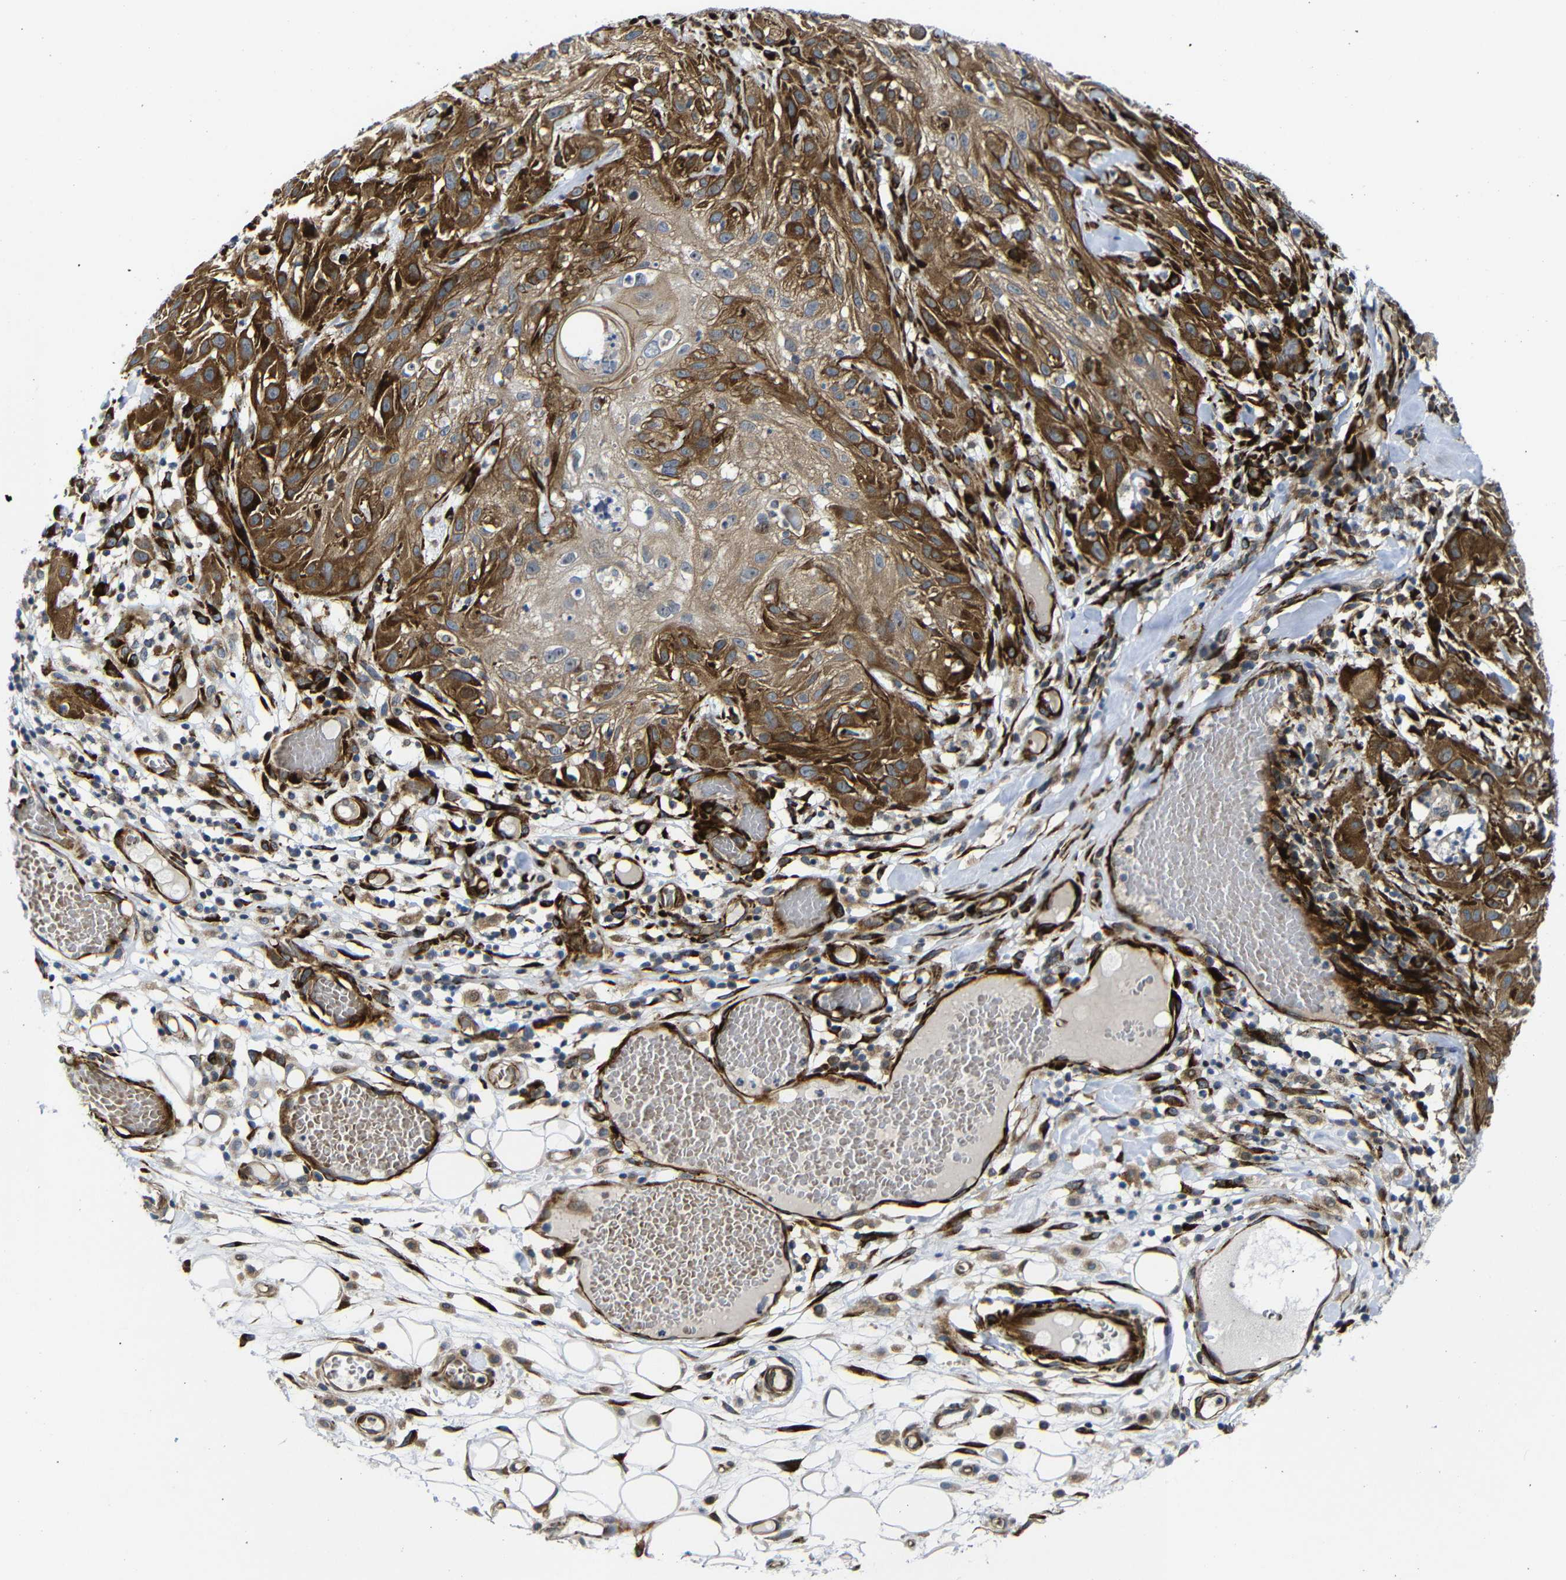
{"staining": {"intensity": "strong", "quantity": "25%-75%", "location": "cytoplasmic/membranous"}, "tissue": "skin cancer", "cell_type": "Tumor cells", "image_type": "cancer", "snomed": [{"axis": "morphology", "description": "Squamous cell carcinoma, NOS"}, {"axis": "topography", "description": "Skin"}], "caption": "Tumor cells exhibit high levels of strong cytoplasmic/membranous expression in about 25%-75% of cells in human squamous cell carcinoma (skin). (DAB (3,3'-diaminobenzidine) = brown stain, brightfield microscopy at high magnification).", "gene": "PARP14", "patient": {"sex": "male", "age": 75}}